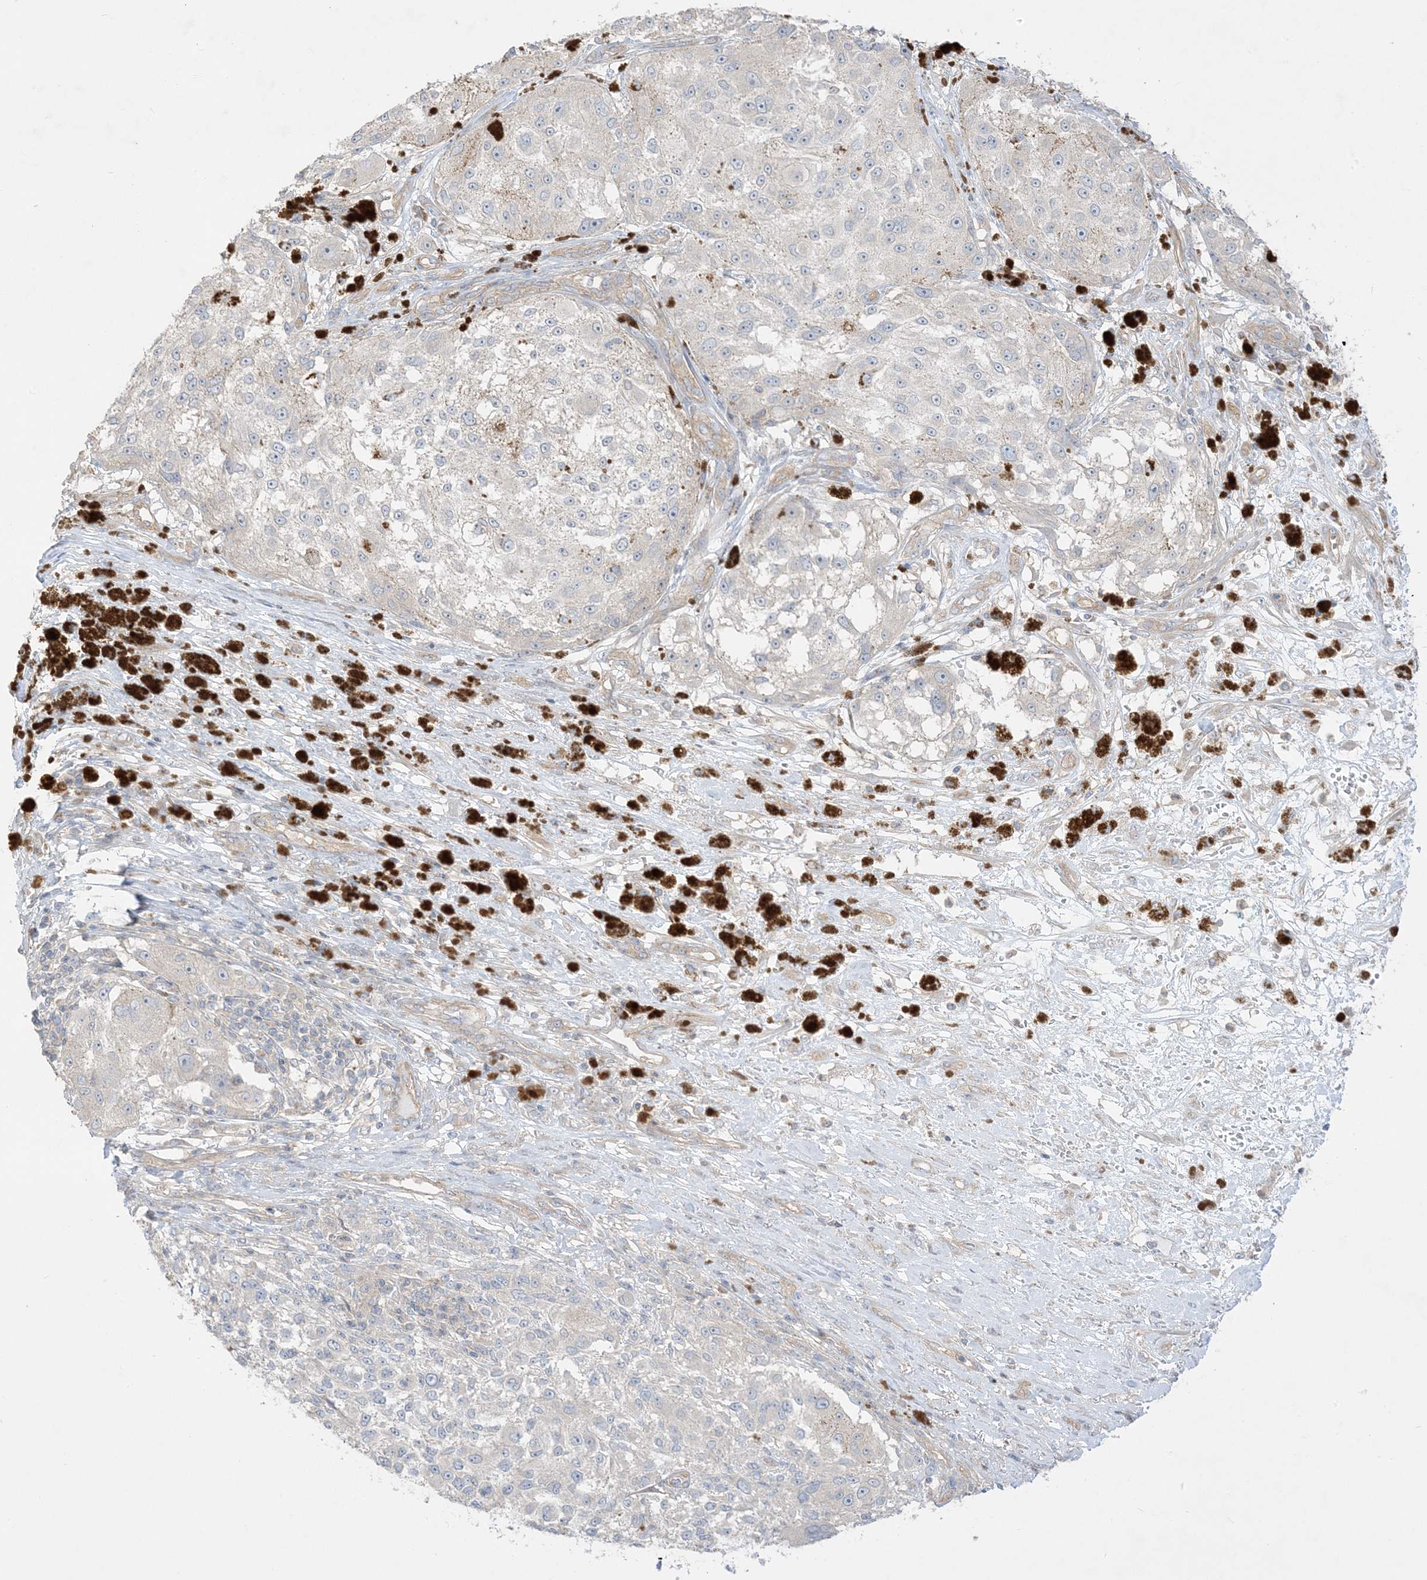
{"staining": {"intensity": "negative", "quantity": "none", "location": "none"}, "tissue": "melanoma", "cell_type": "Tumor cells", "image_type": "cancer", "snomed": [{"axis": "morphology", "description": "Necrosis, NOS"}, {"axis": "morphology", "description": "Malignant melanoma, NOS"}, {"axis": "topography", "description": "Skin"}], "caption": "An image of melanoma stained for a protein displays no brown staining in tumor cells.", "gene": "ARHGEF9", "patient": {"sex": "female", "age": 87}}